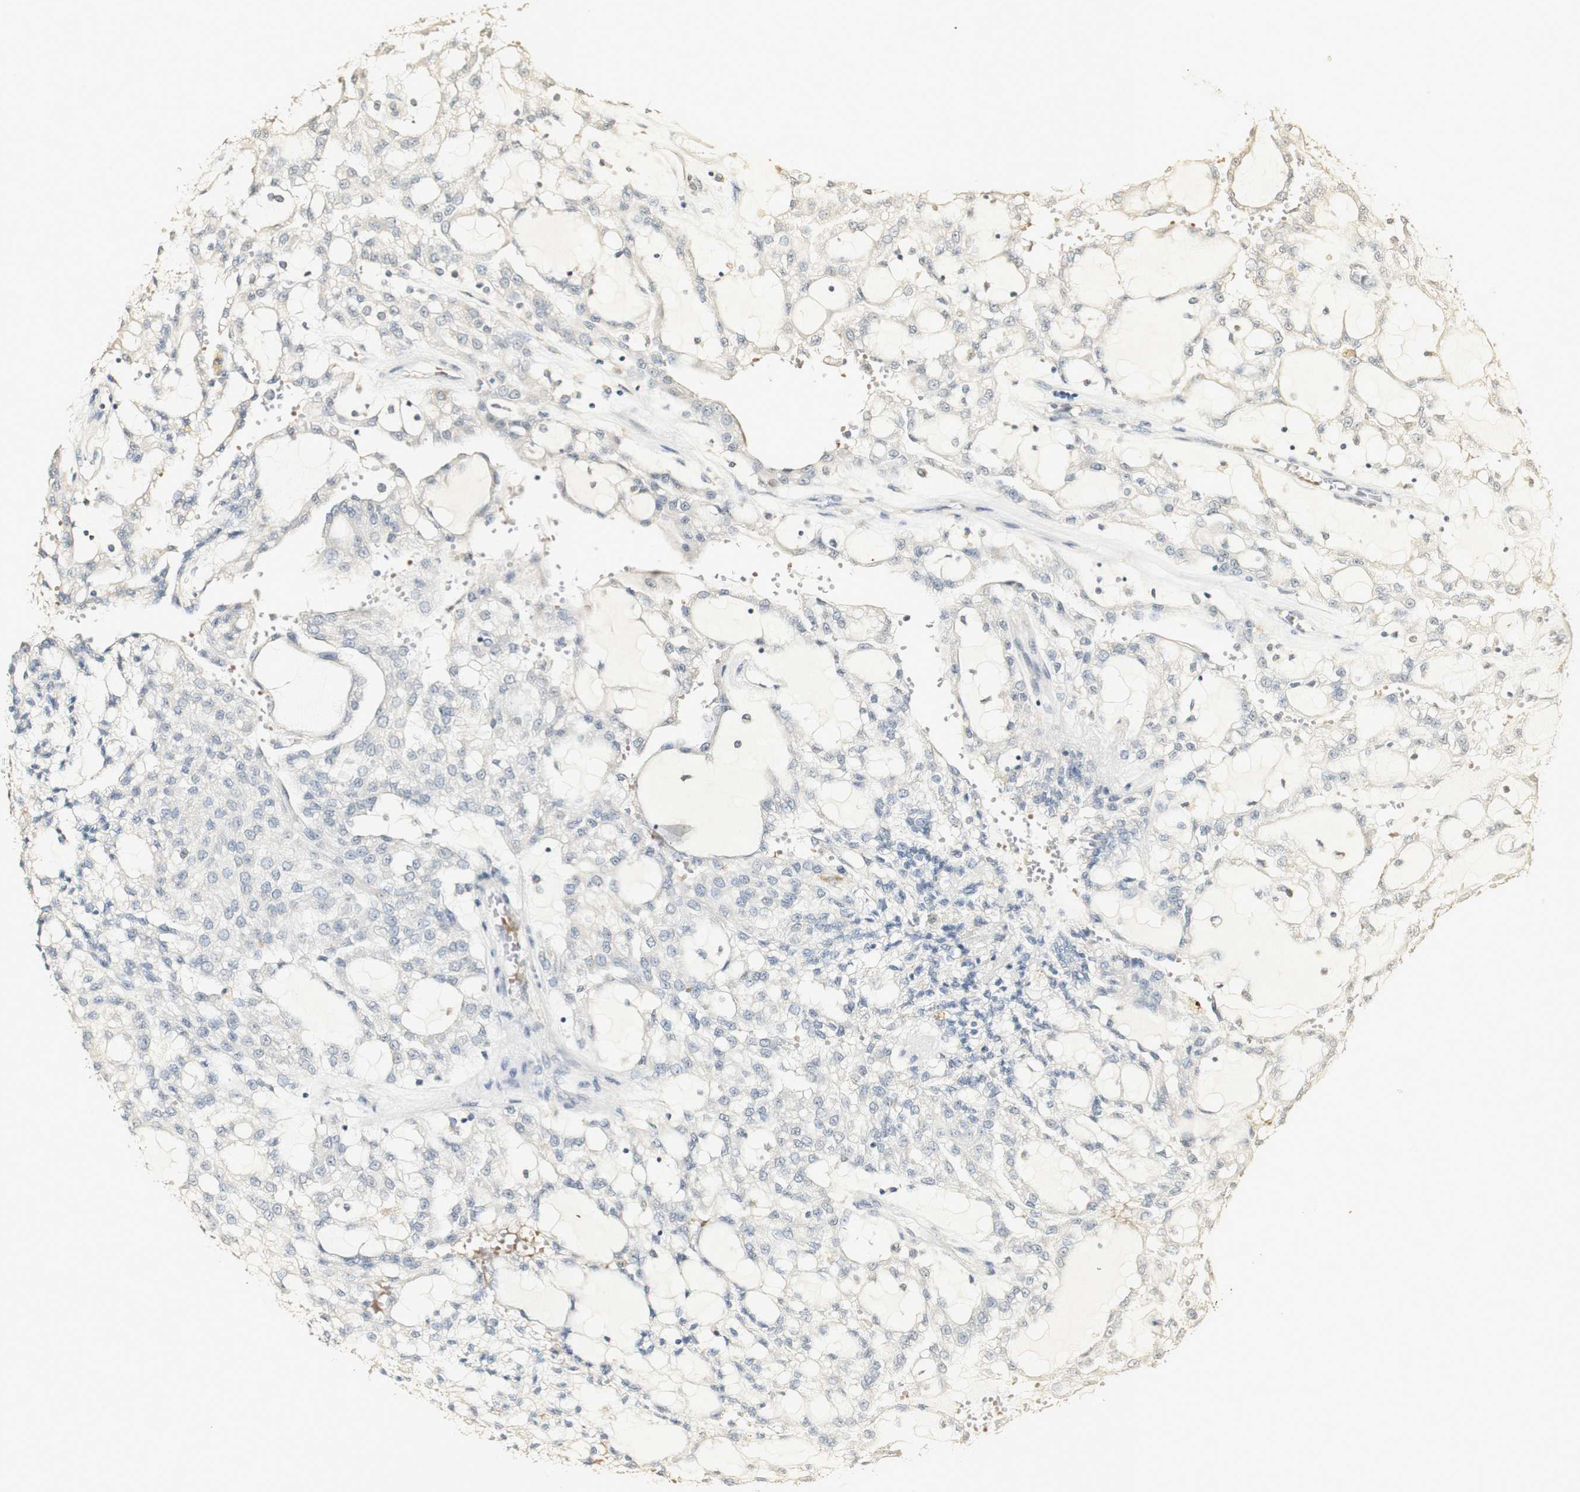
{"staining": {"intensity": "negative", "quantity": "none", "location": "none"}, "tissue": "renal cancer", "cell_type": "Tumor cells", "image_type": "cancer", "snomed": [{"axis": "morphology", "description": "Adenocarcinoma, NOS"}, {"axis": "topography", "description": "Kidney"}], "caption": "The micrograph reveals no staining of tumor cells in renal adenocarcinoma.", "gene": "SYT7", "patient": {"sex": "male", "age": 63}}